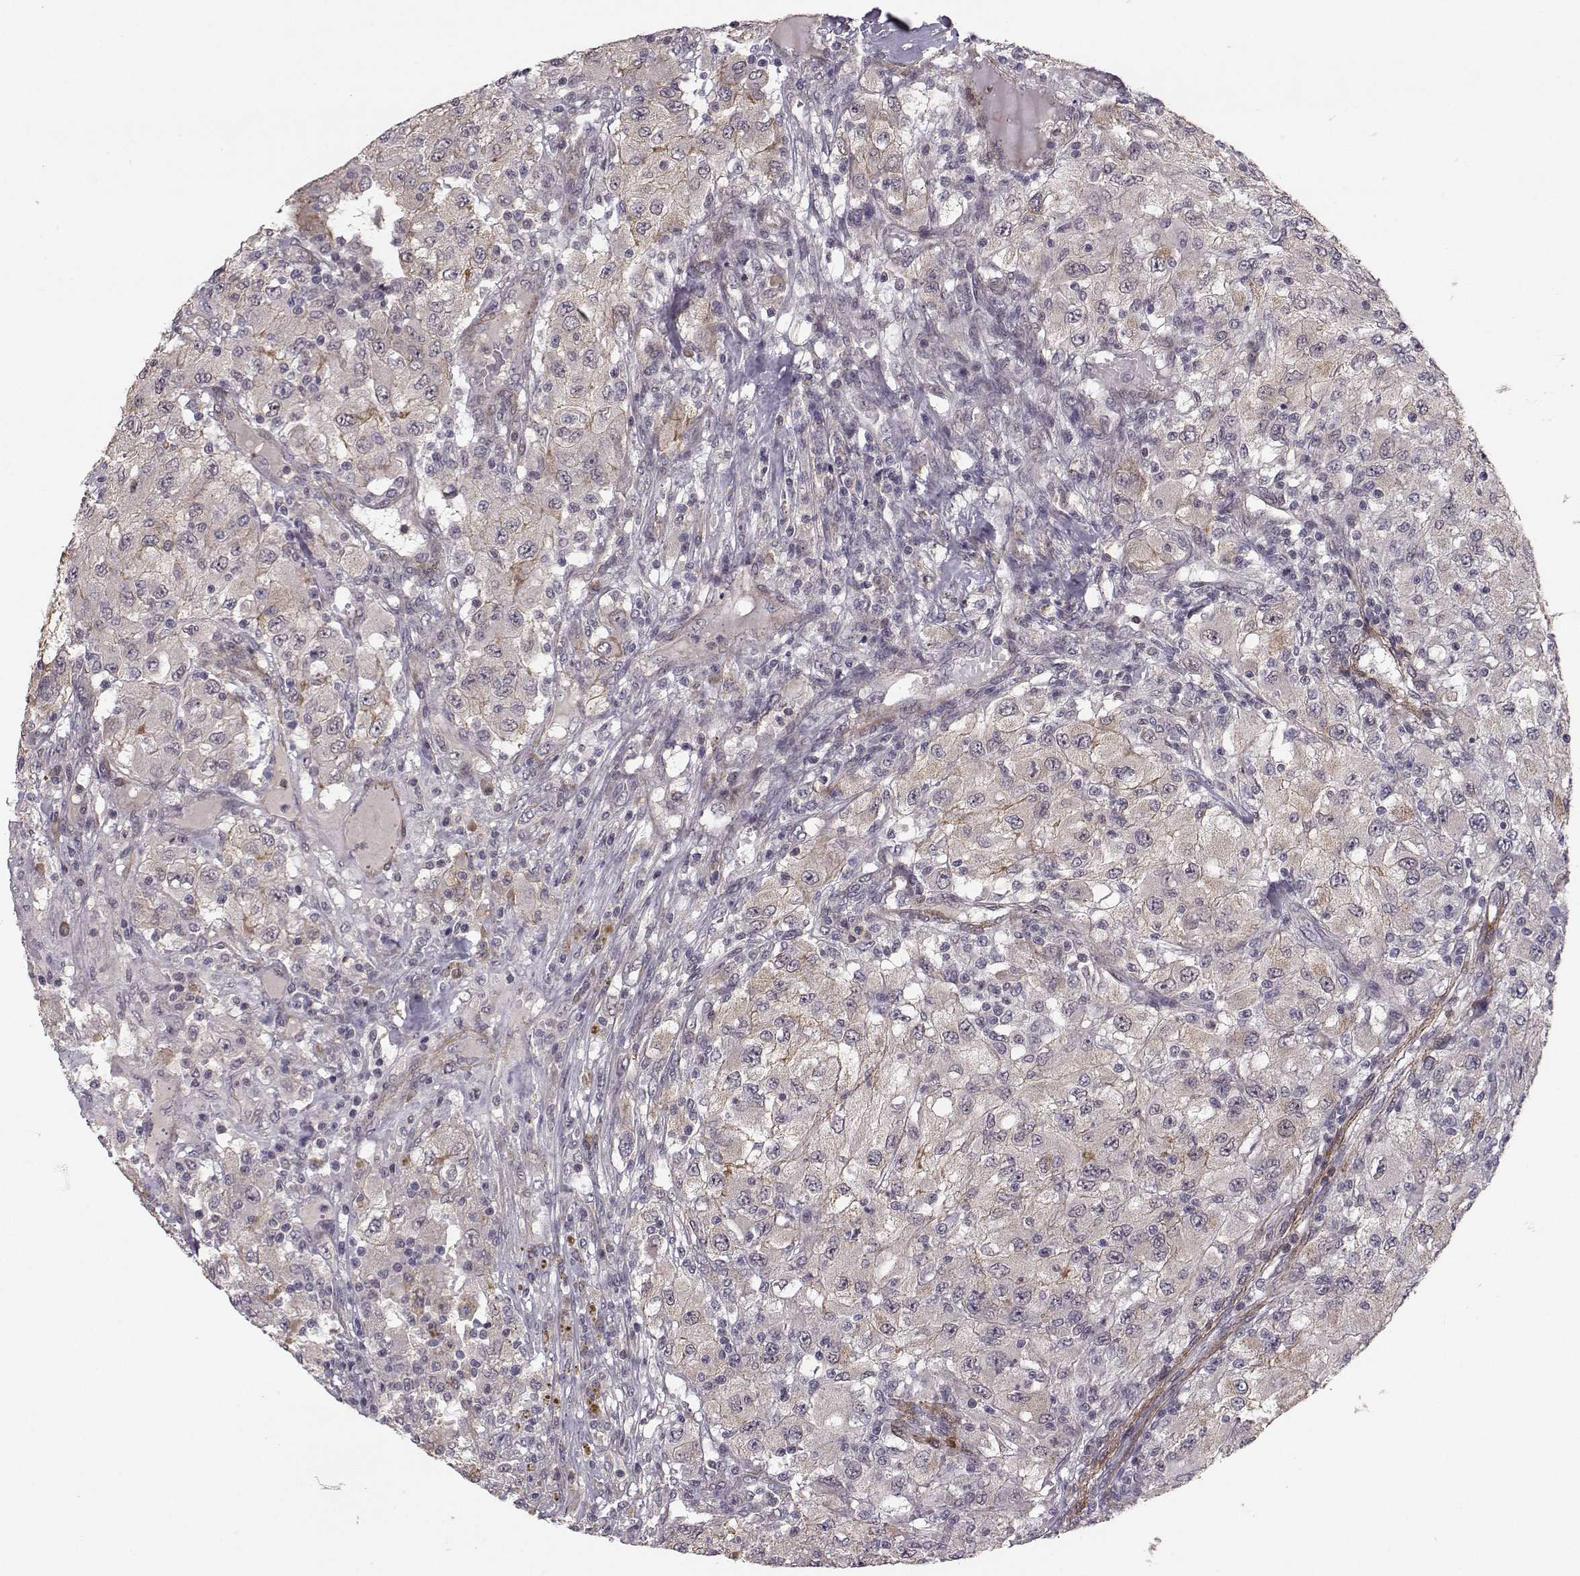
{"staining": {"intensity": "weak", "quantity": "25%-75%", "location": "cytoplasmic/membranous"}, "tissue": "renal cancer", "cell_type": "Tumor cells", "image_type": "cancer", "snomed": [{"axis": "morphology", "description": "Adenocarcinoma, NOS"}, {"axis": "topography", "description": "Kidney"}], "caption": "IHC micrograph of neoplastic tissue: human renal adenocarcinoma stained using immunohistochemistry exhibits low levels of weak protein expression localized specifically in the cytoplasmic/membranous of tumor cells, appearing as a cytoplasmic/membranous brown color.", "gene": "PLEKHG3", "patient": {"sex": "female", "age": 67}}